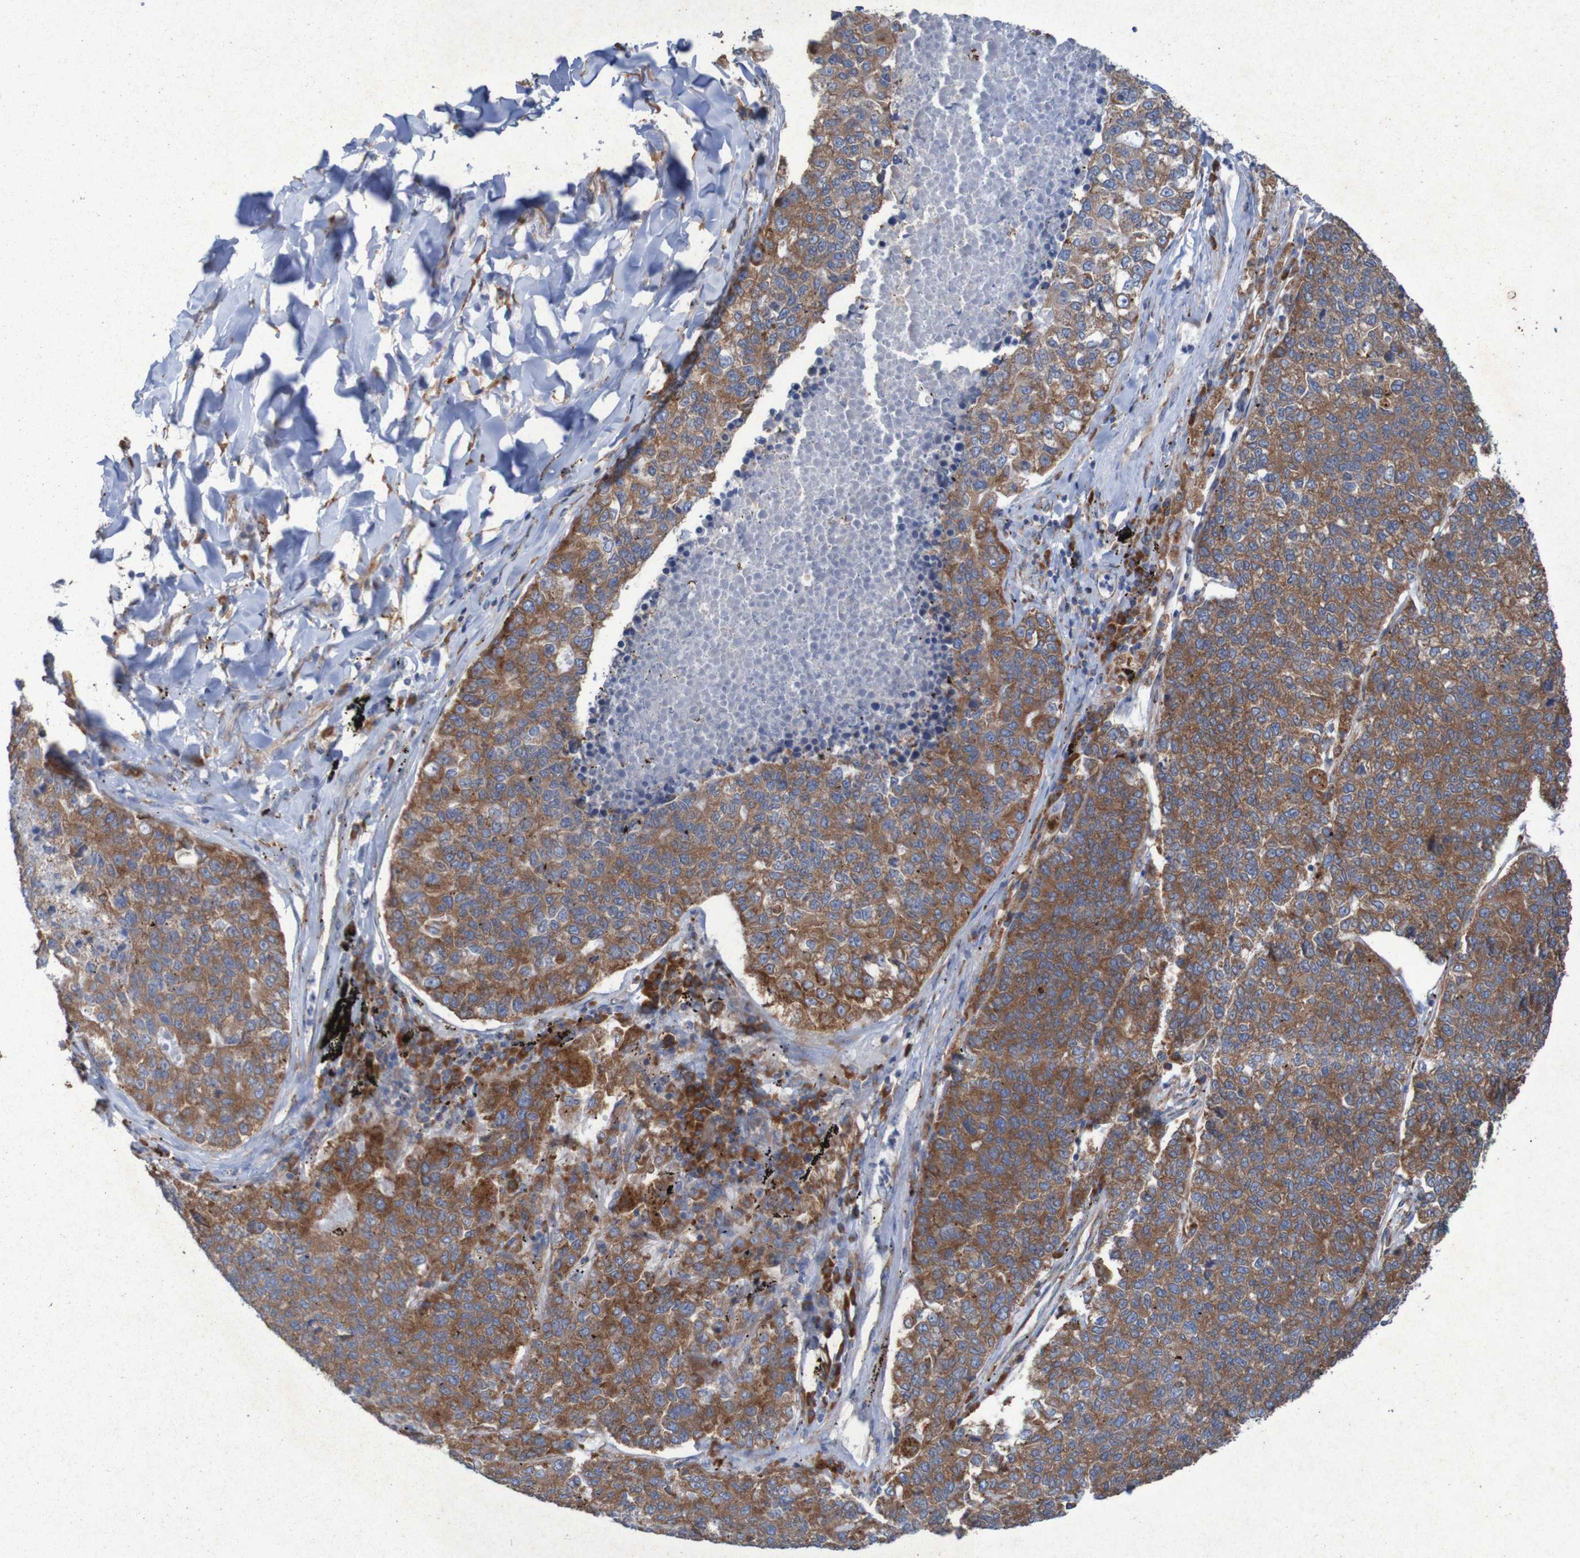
{"staining": {"intensity": "strong", "quantity": ">75%", "location": "cytoplasmic/membranous"}, "tissue": "lung cancer", "cell_type": "Tumor cells", "image_type": "cancer", "snomed": [{"axis": "morphology", "description": "Adenocarcinoma, NOS"}, {"axis": "topography", "description": "Lung"}], "caption": "Human lung cancer (adenocarcinoma) stained with a brown dye shows strong cytoplasmic/membranous positive staining in approximately >75% of tumor cells.", "gene": "RPL10", "patient": {"sex": "male", "age": 49}}